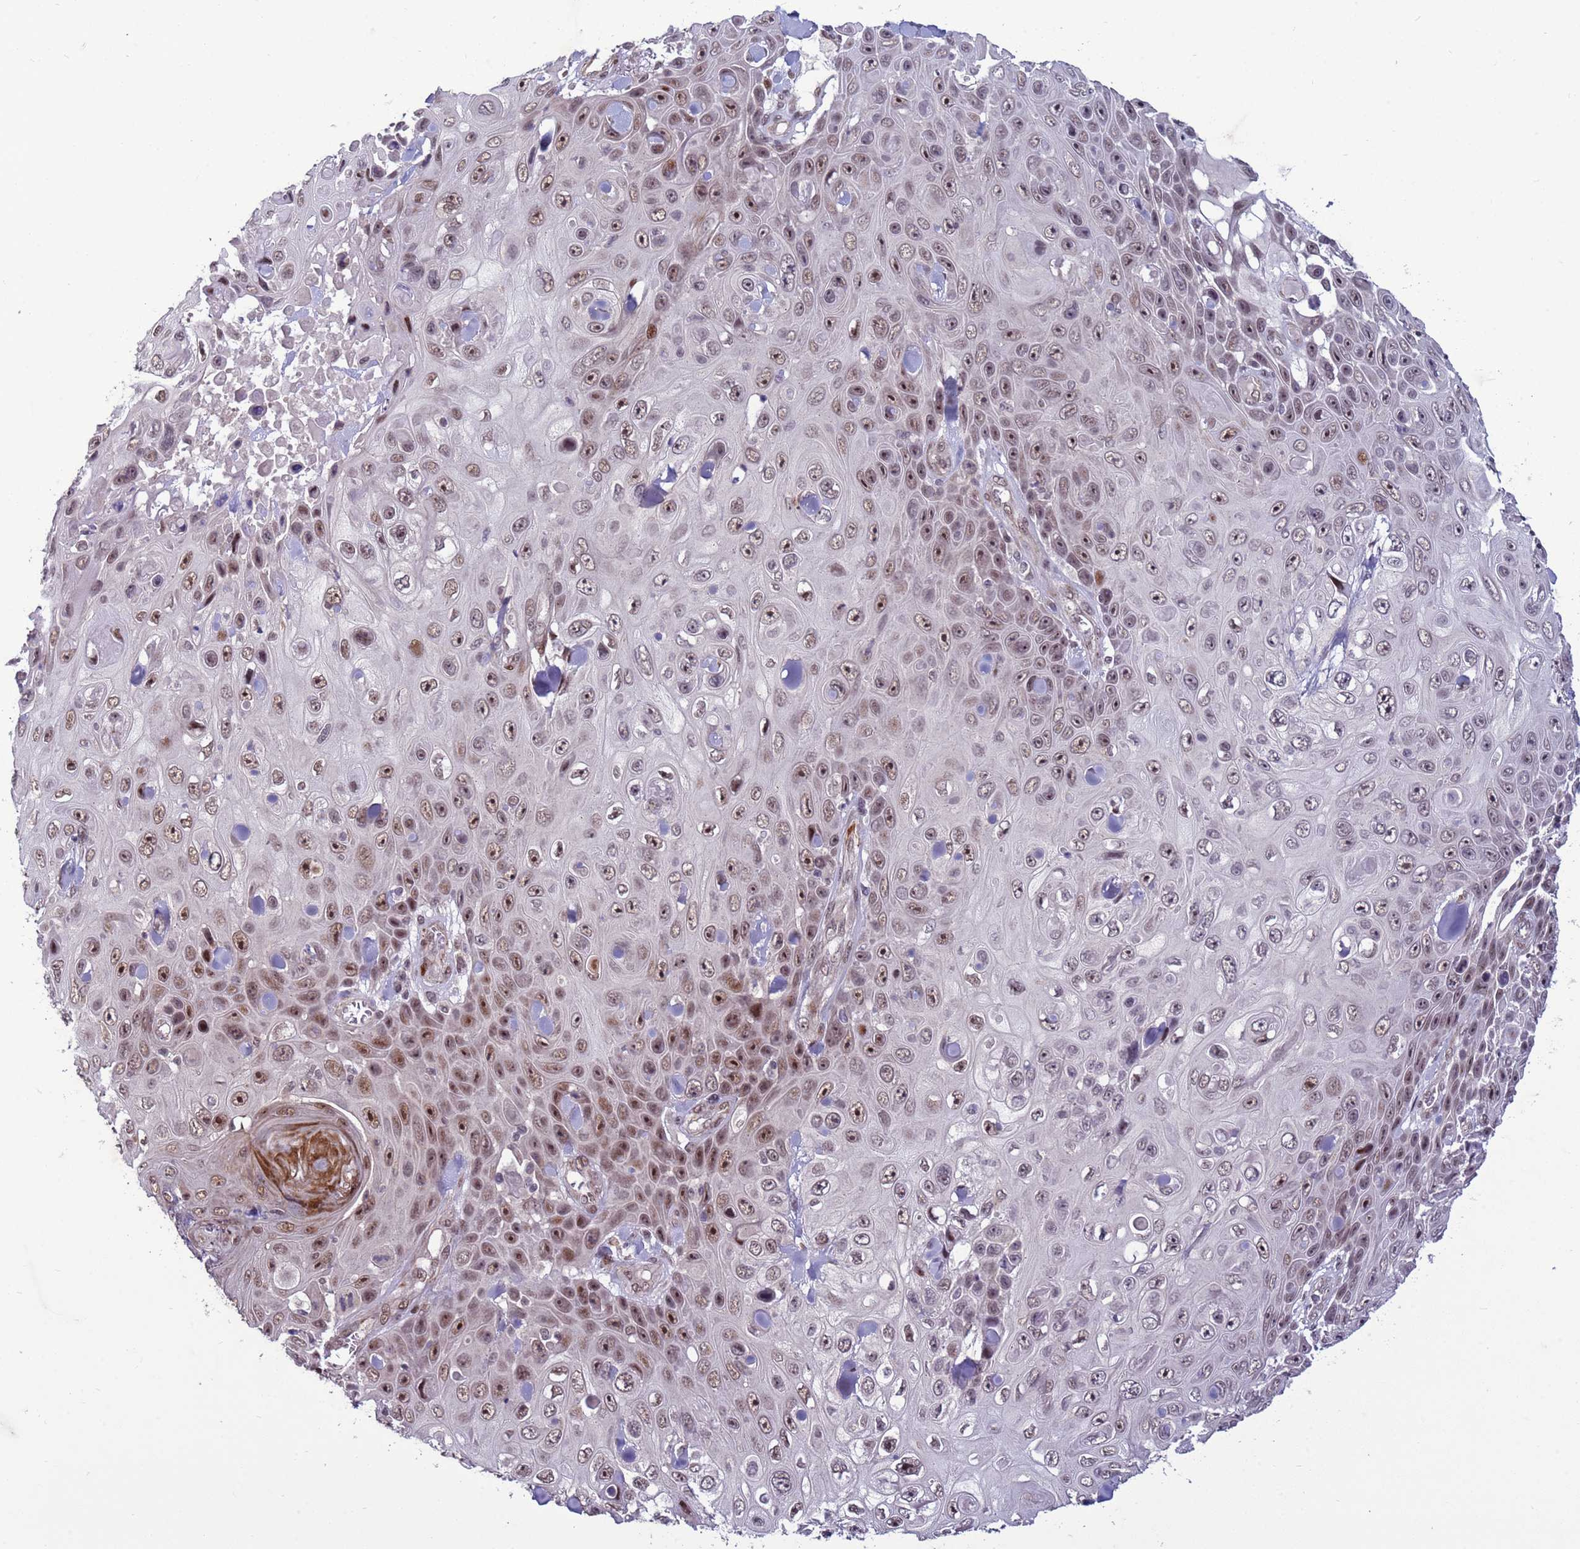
{"staining": {"intensity": "moderate", "quantity": ">75%", "location": "nuclear"}, "tissue": "skin cancer", "cell_type": "Tumor cells", "image_type": "cancer", "snomed": [{"axis": "morphology", "description": "Squamous cell carcinoma, NOS"}, {"axis": "topography", "description": "Skin"}], "caption": "DAB immunohistochemical staining of skin squamous cell carcinoma demonstrates moderate nuclear protein staining in about >75% of tumor cells.", "gene": "SHC3", "patient": {"sex": "male", "age": 82}}